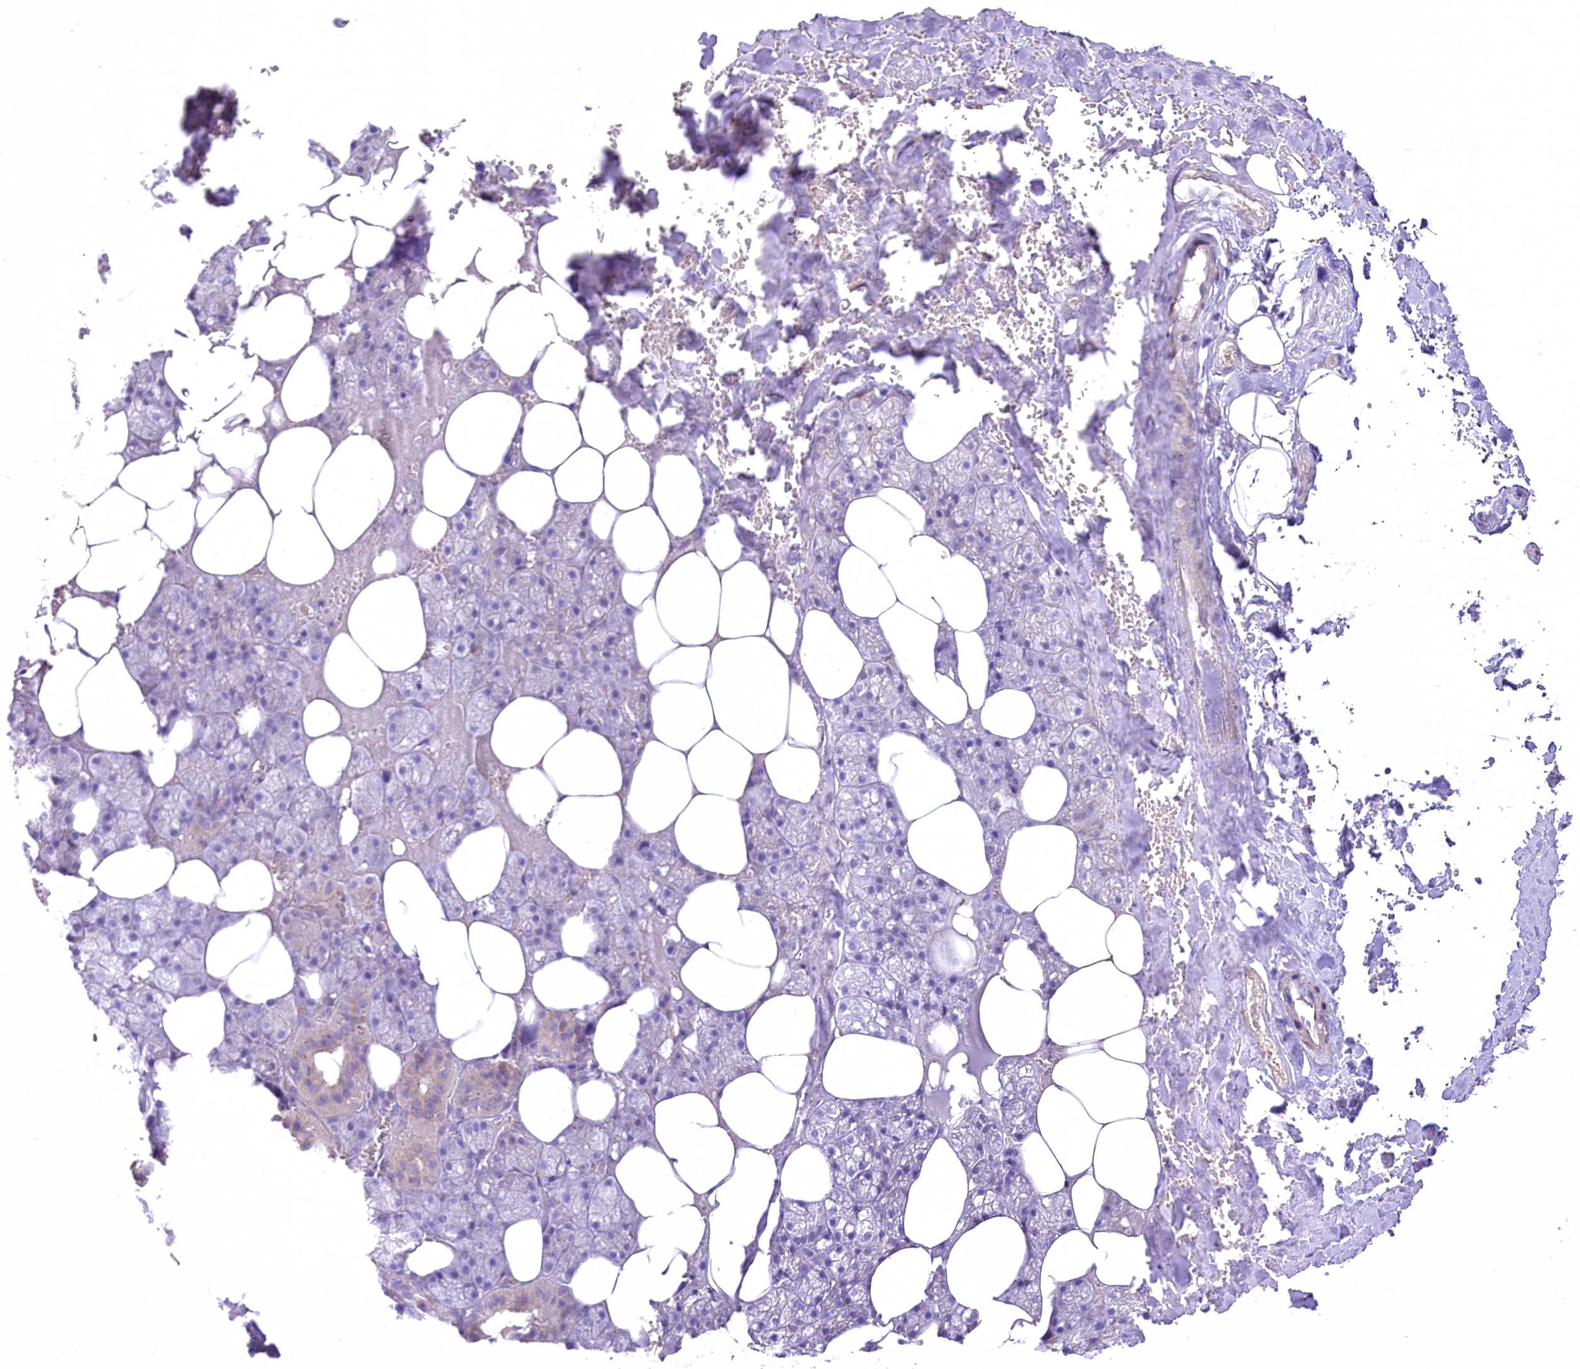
{"staining": {"intensity": "weak", "quantity": "<25%", "location": "cytoplasmic/membranous"}, "tissue": "salivary gland", "cell_type": "Glandular cells", "image_type": "normal", "snomed": [{"axis": "morphology", "description": "Normal tissue, NOS"}, {"axis": "topography", "description": "Salivary gland"}], "caption": "This is a photomicrograph of immunohistochemistry staining of unremarkable salivary gland, which shows no expression in glandular cells. (IHC, brightfield microscopy, high magnification).", "gene": "LRRC34", "patient": {"sex": "male", "age": 62}}